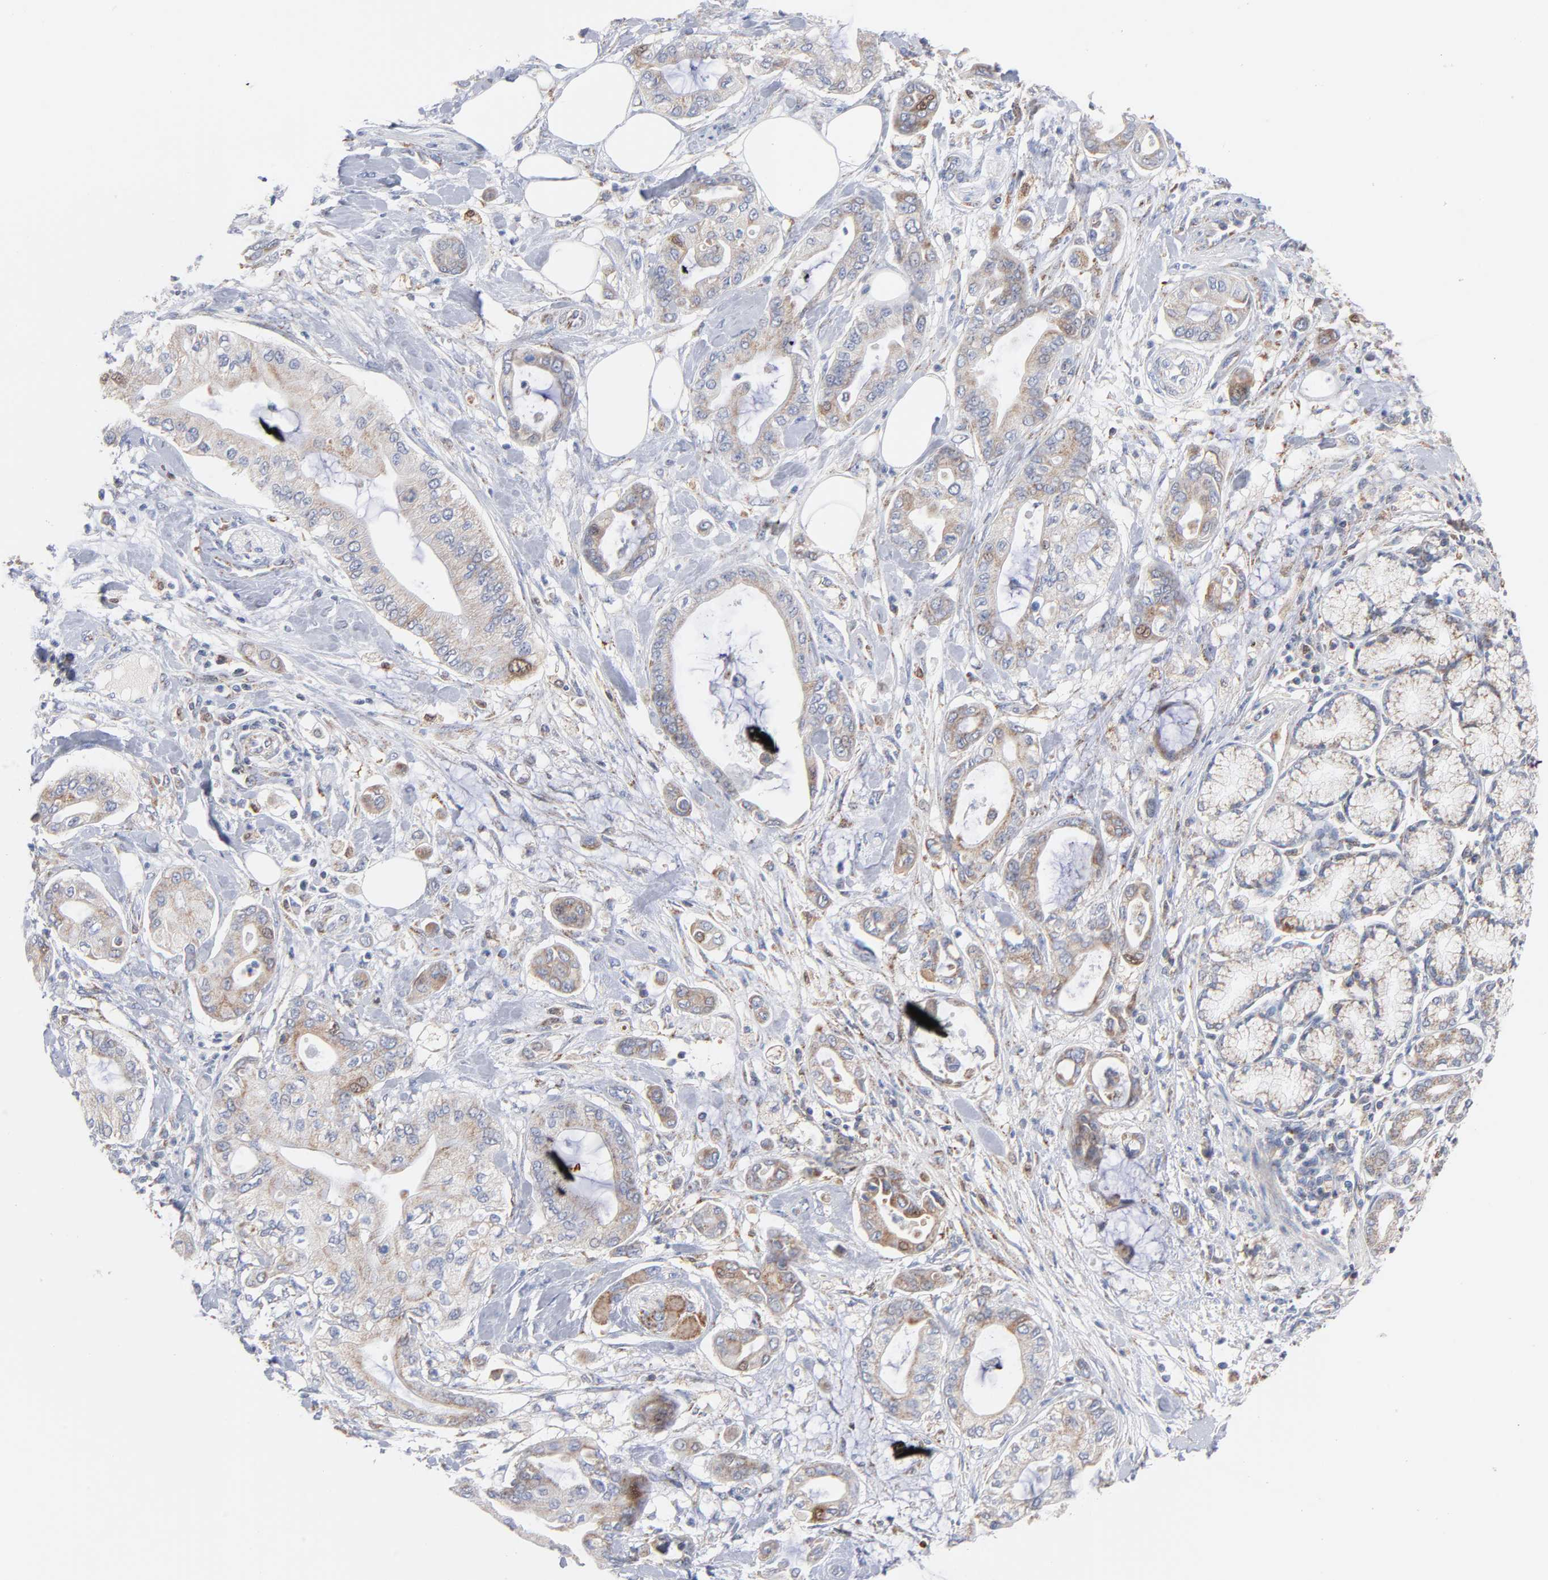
{"staining": {"intensity": "moderate", "quantity": ">75%", "location": "cytoplasmic/membranous"}, "tissue": "pancreatic cancer", "cell_type": "Tumor cells", "image_type": "cancer", "snomed": [{"axis": "morphology", "description": "Adenocarcinoma, NOS"}, {"axis": "morphology", "description": "Adenocarcinoma, metastatic, NOS"}, {"axis": "topography", "description": "Lymph node"}, {"axis": "topography", "description": "Pancreas"}, {"axis": "topography", "description": "Duodenum"}], "caption": "Moderate cytoplasmic/membranous protein positivity is present in approximately >75% of tumor cells in metastatic adenocarcinoma (pancreatic).", "gene": "DIABLO", "patient": {"sex": "female", "age": 64}}